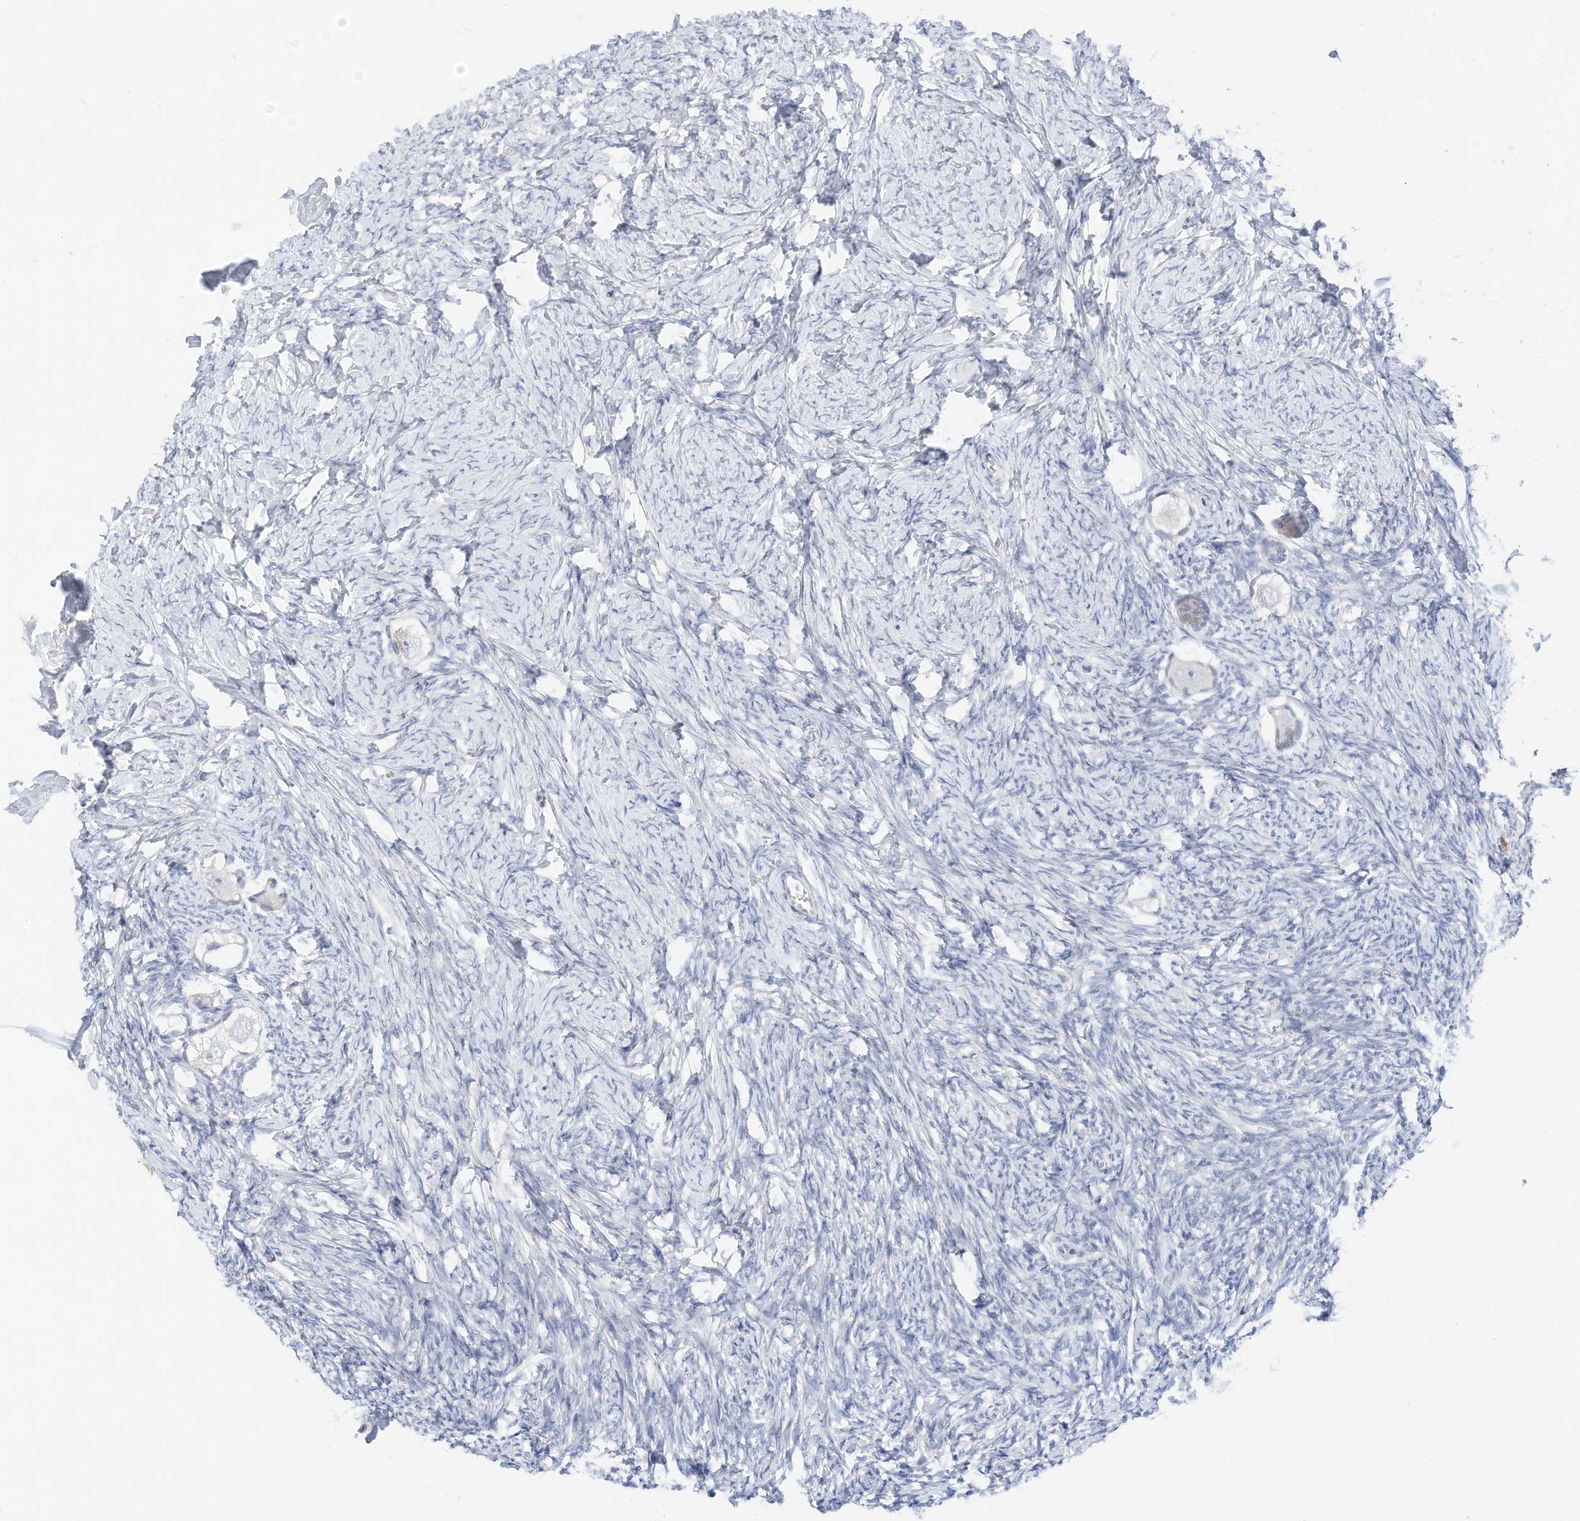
{"staining": {"intensity": "negative", "quantity": "none", "location": "none"}, "tissue": "ovary", "cell_type": "Follicle cells", "image_type": "normal", "snomed": [{"axis": "morphology", "description": "Normal tissue, NOS"}, {"axis": "topography", "description": "Ovary"}], "caption": "This photomicrograph is of benign ovary stained with IHC to label a protein in brown with the nuclei are counter-stained blue. There is no expression in follicle cells. (Immunohistochemistry (ihc), brightfield microscopy, high magnification).", "gene": "SPOCD1", "patient": {"sex": "female", "age": 27}}